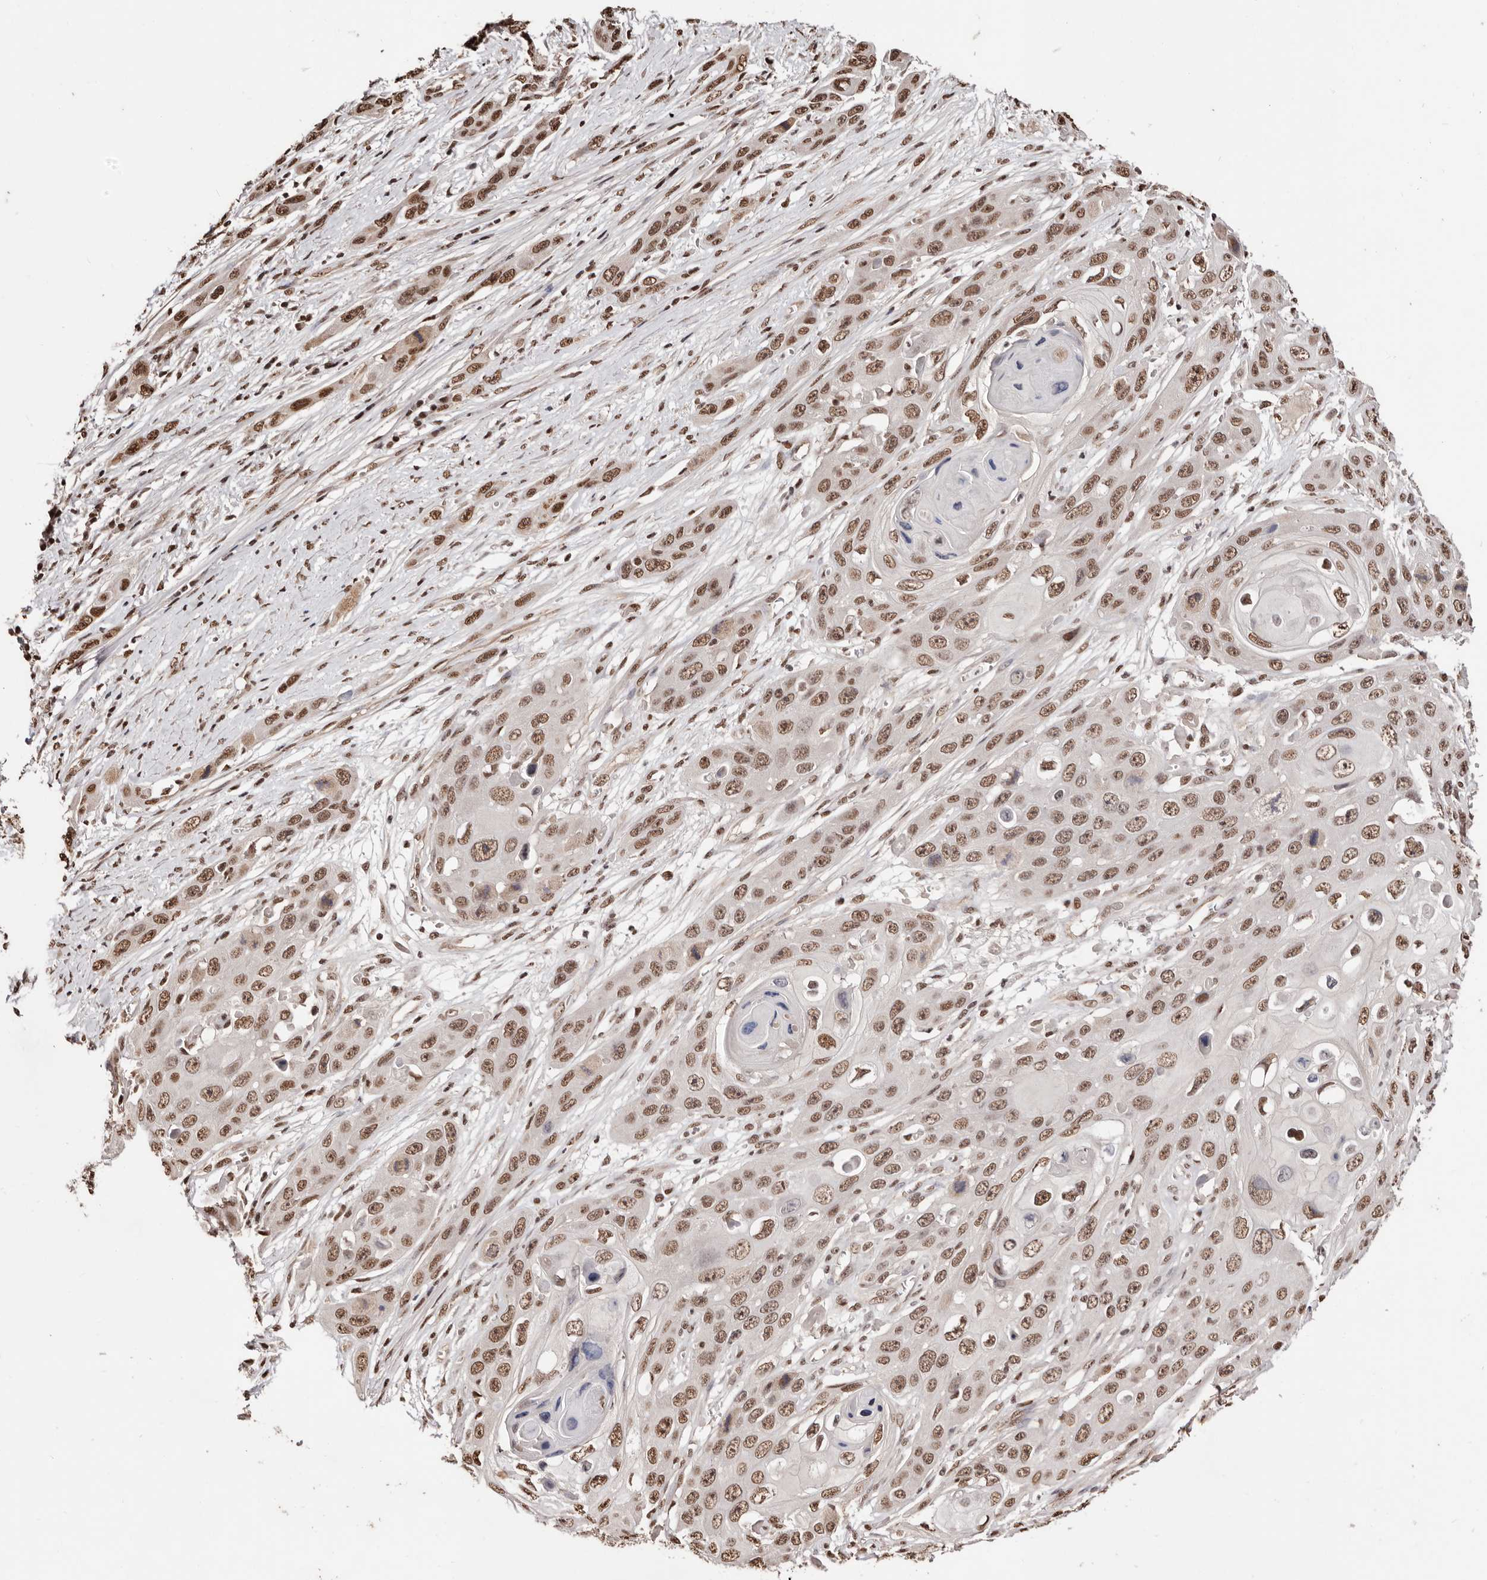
{"staining": {"intensity": "moderate", "quantity": ">75%", "location": "nuclear"}, "tissue": "skin cancer", "cell_type": "Tumor cells", "image_type": "cancer", "snomed": [{"axis": "morphology", "description": "Squamous cell carcinoma, NOS"}, {"axis": "topography", "description": "Skin"}], "caption": "An image showing moderate nuclear positivity in approximately >75% of tumor cells in skin squamous cell carcinoma, as visualized by brown immunohistochemical staining.", "gene": "BICRAL", "patient": {"sex": "male", "age": 55}}